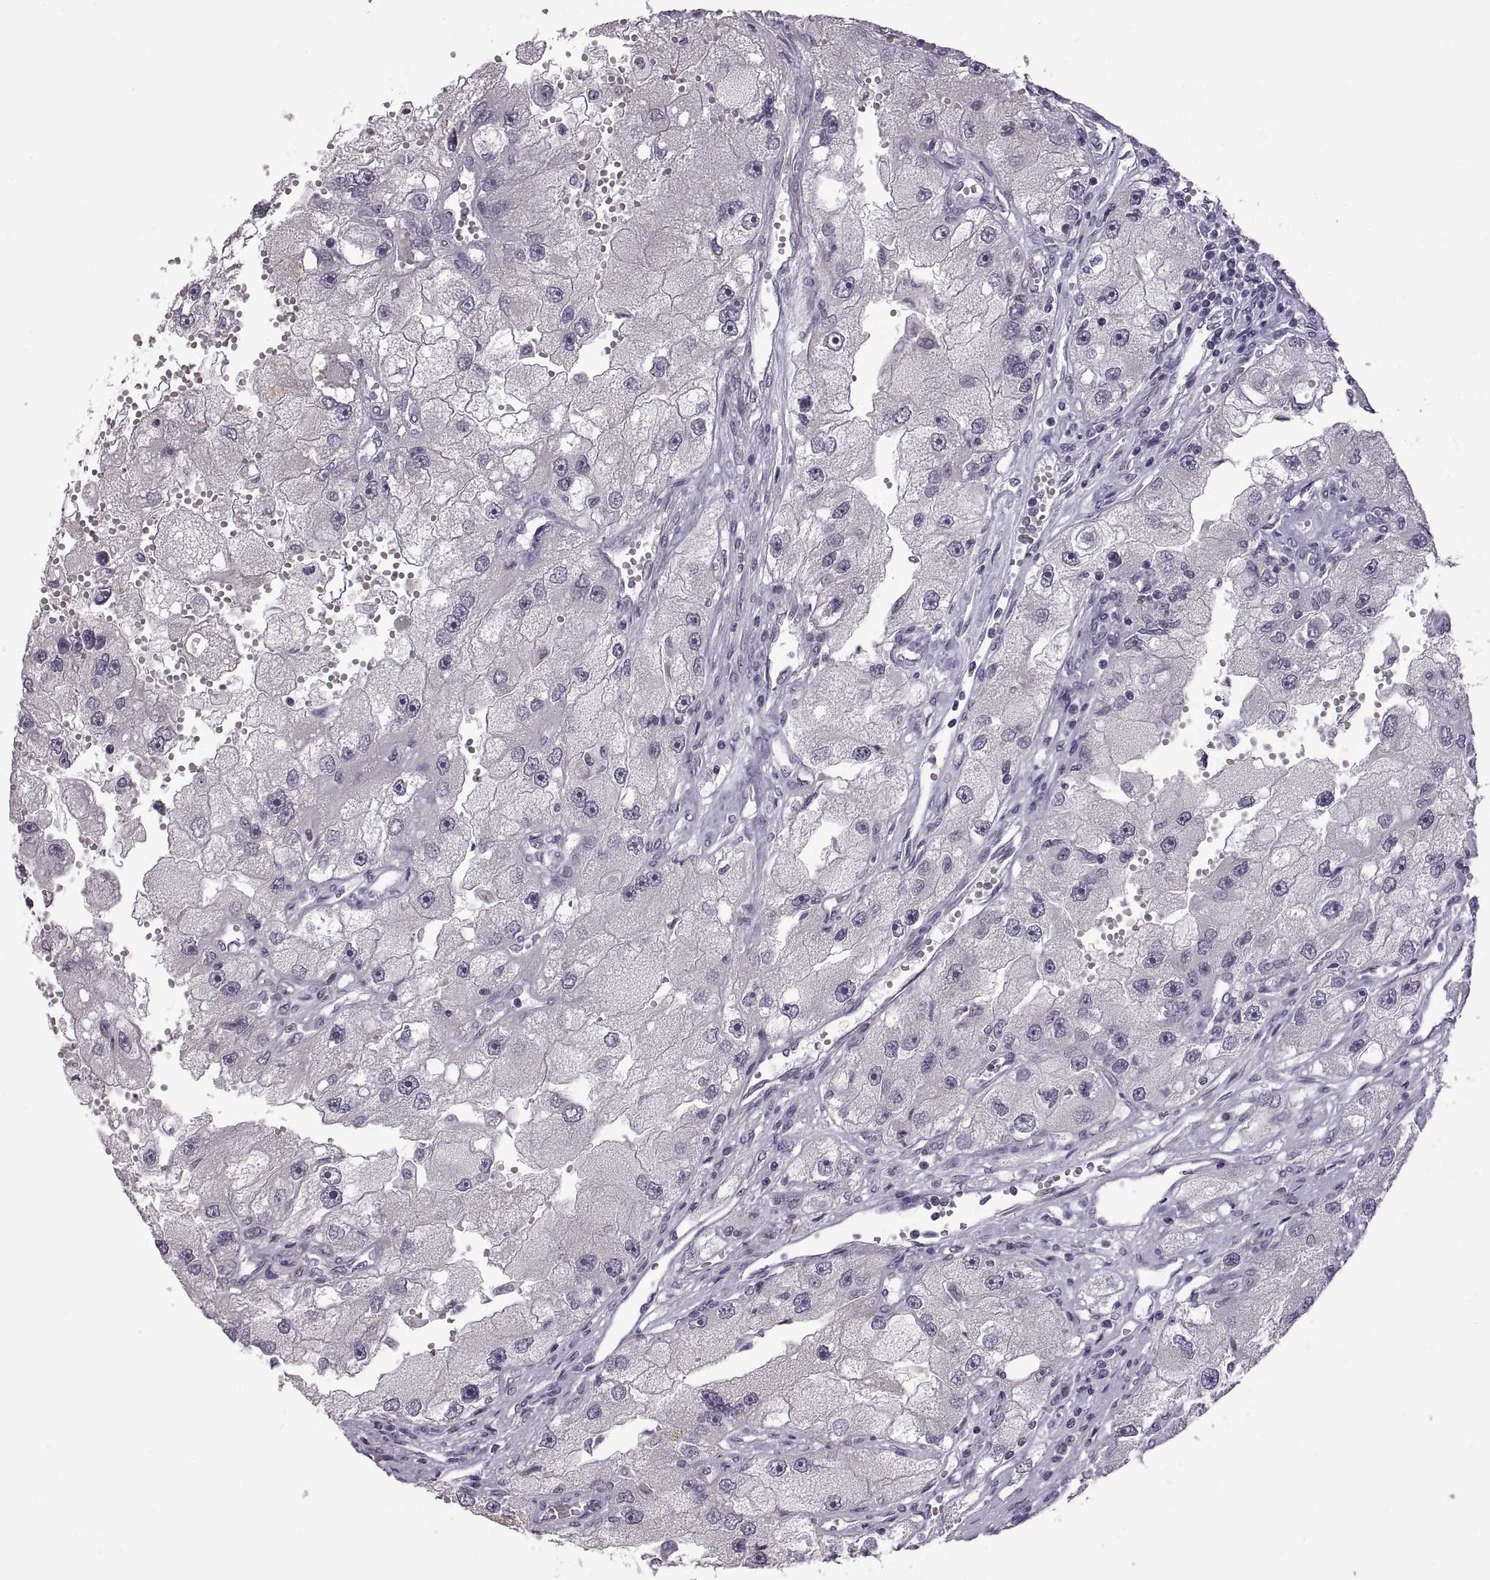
{"staining": {"intensity": "negative", "quantity": "none", "location": "none"}, "tissue": "renal cancer", "cell_type": "Tumor cells", "image_type": "cancer", "snomed": [{"axis": "morphology", "description": "Adenocarcinoma, NOS"}, {"axis": "topography", "description": "Kidney"}], "caption": "Micrograph shows no protein positivity in tumor cells of renal cancer tissue. (DAB (3,3'-diaminobenzidine) immunohistochemistry, high magnification).", "gene": "NEK2", "patient": {"sex": "male", "age": 63}}